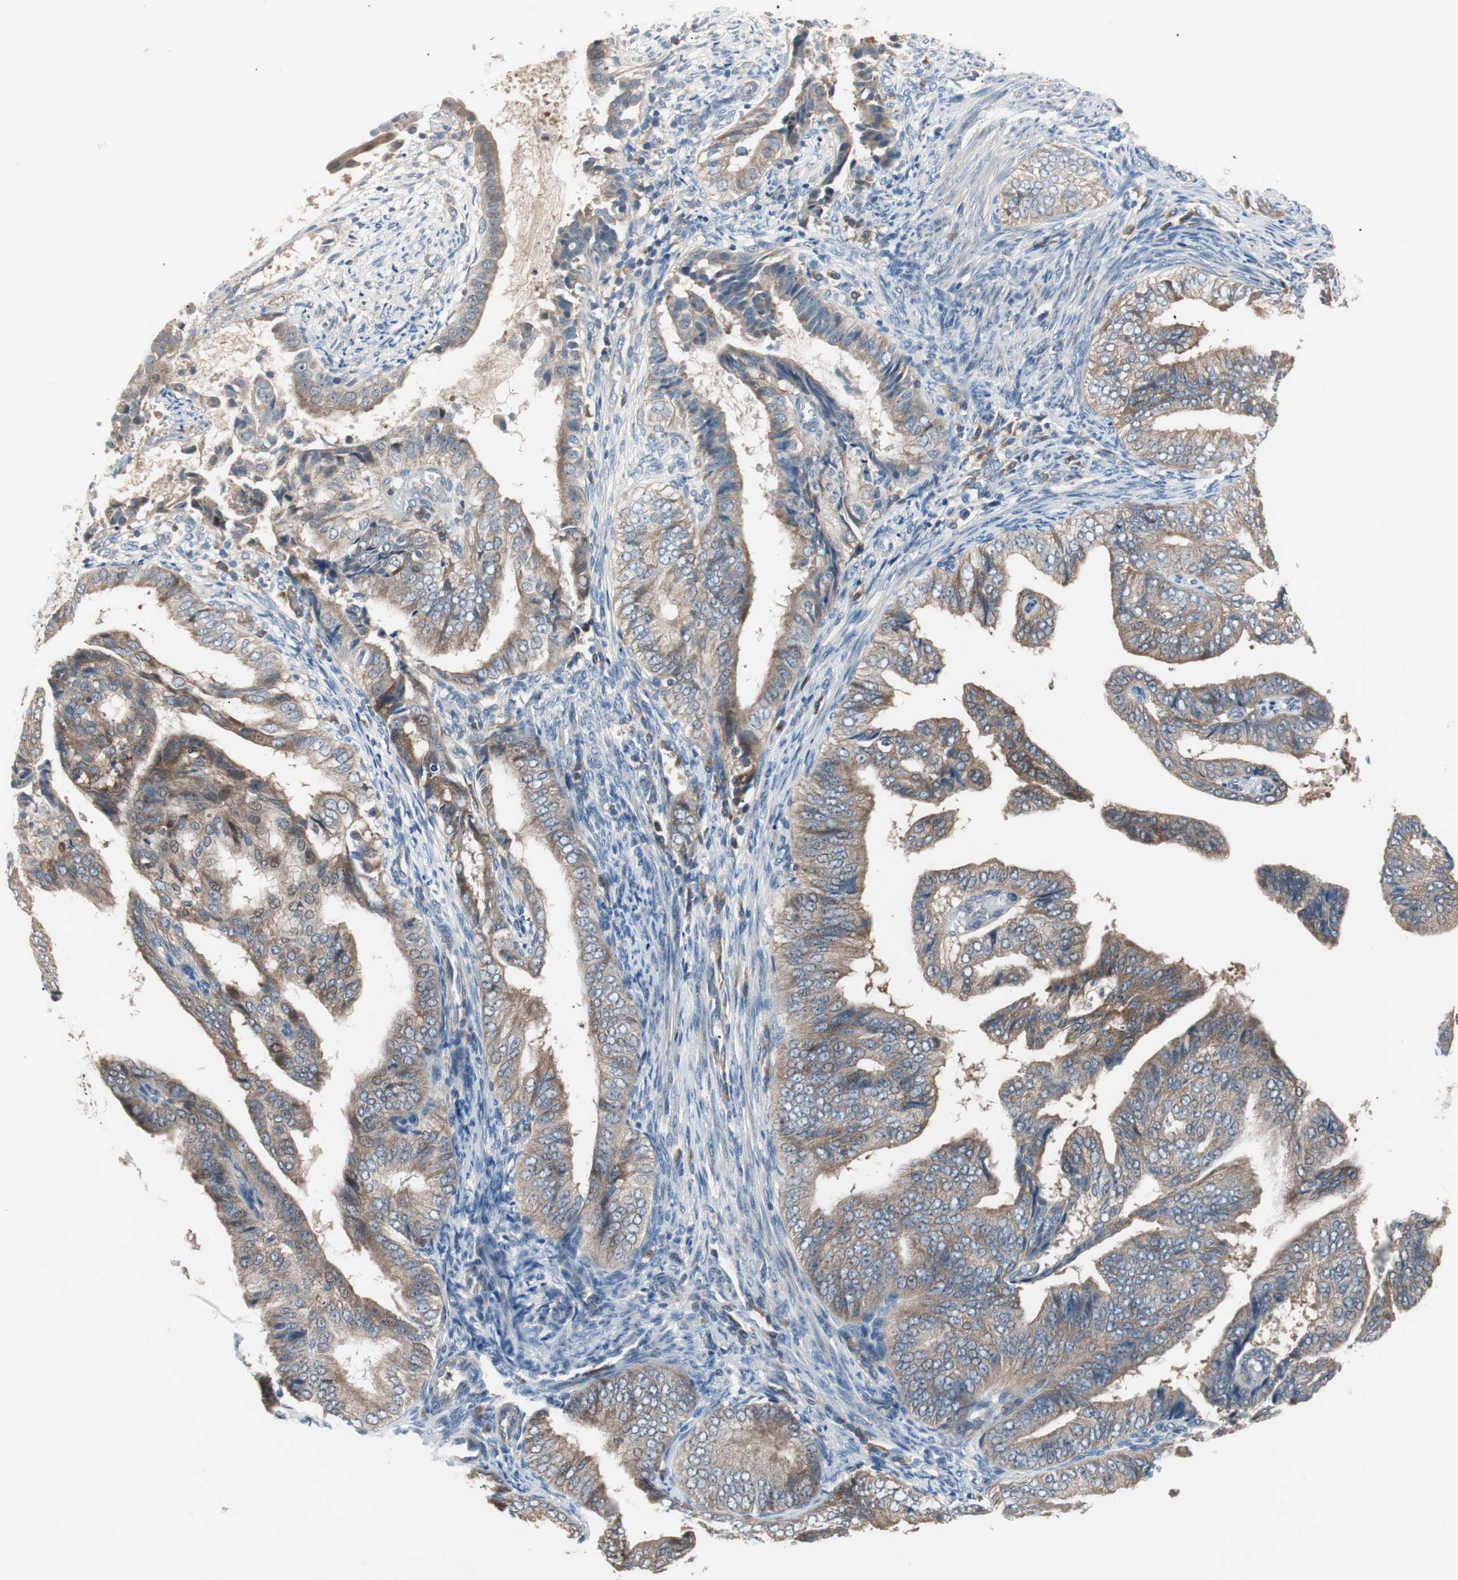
{"staining": {"intensity": "weak", "quantity": ">75%", "location": "cytoplasmic/membranous"}, "tissue": "endometrial cancer", "cell_type": "Tumor cells", "image_type": "cancer", "snomed": [{"axis": "morphology", "description": "Adenocarcinoma, NOS"}, {"axis": "topography", "description": "Endometrium"}], "caption": "This is a photomicrograph of immunohistochemistry staining of endometrial cancer, which shows weak staining in the cytoplasmic/membranous of tumor cells.", "gene": "PCK1", "patient": {"sex": "female", "age": 58}}